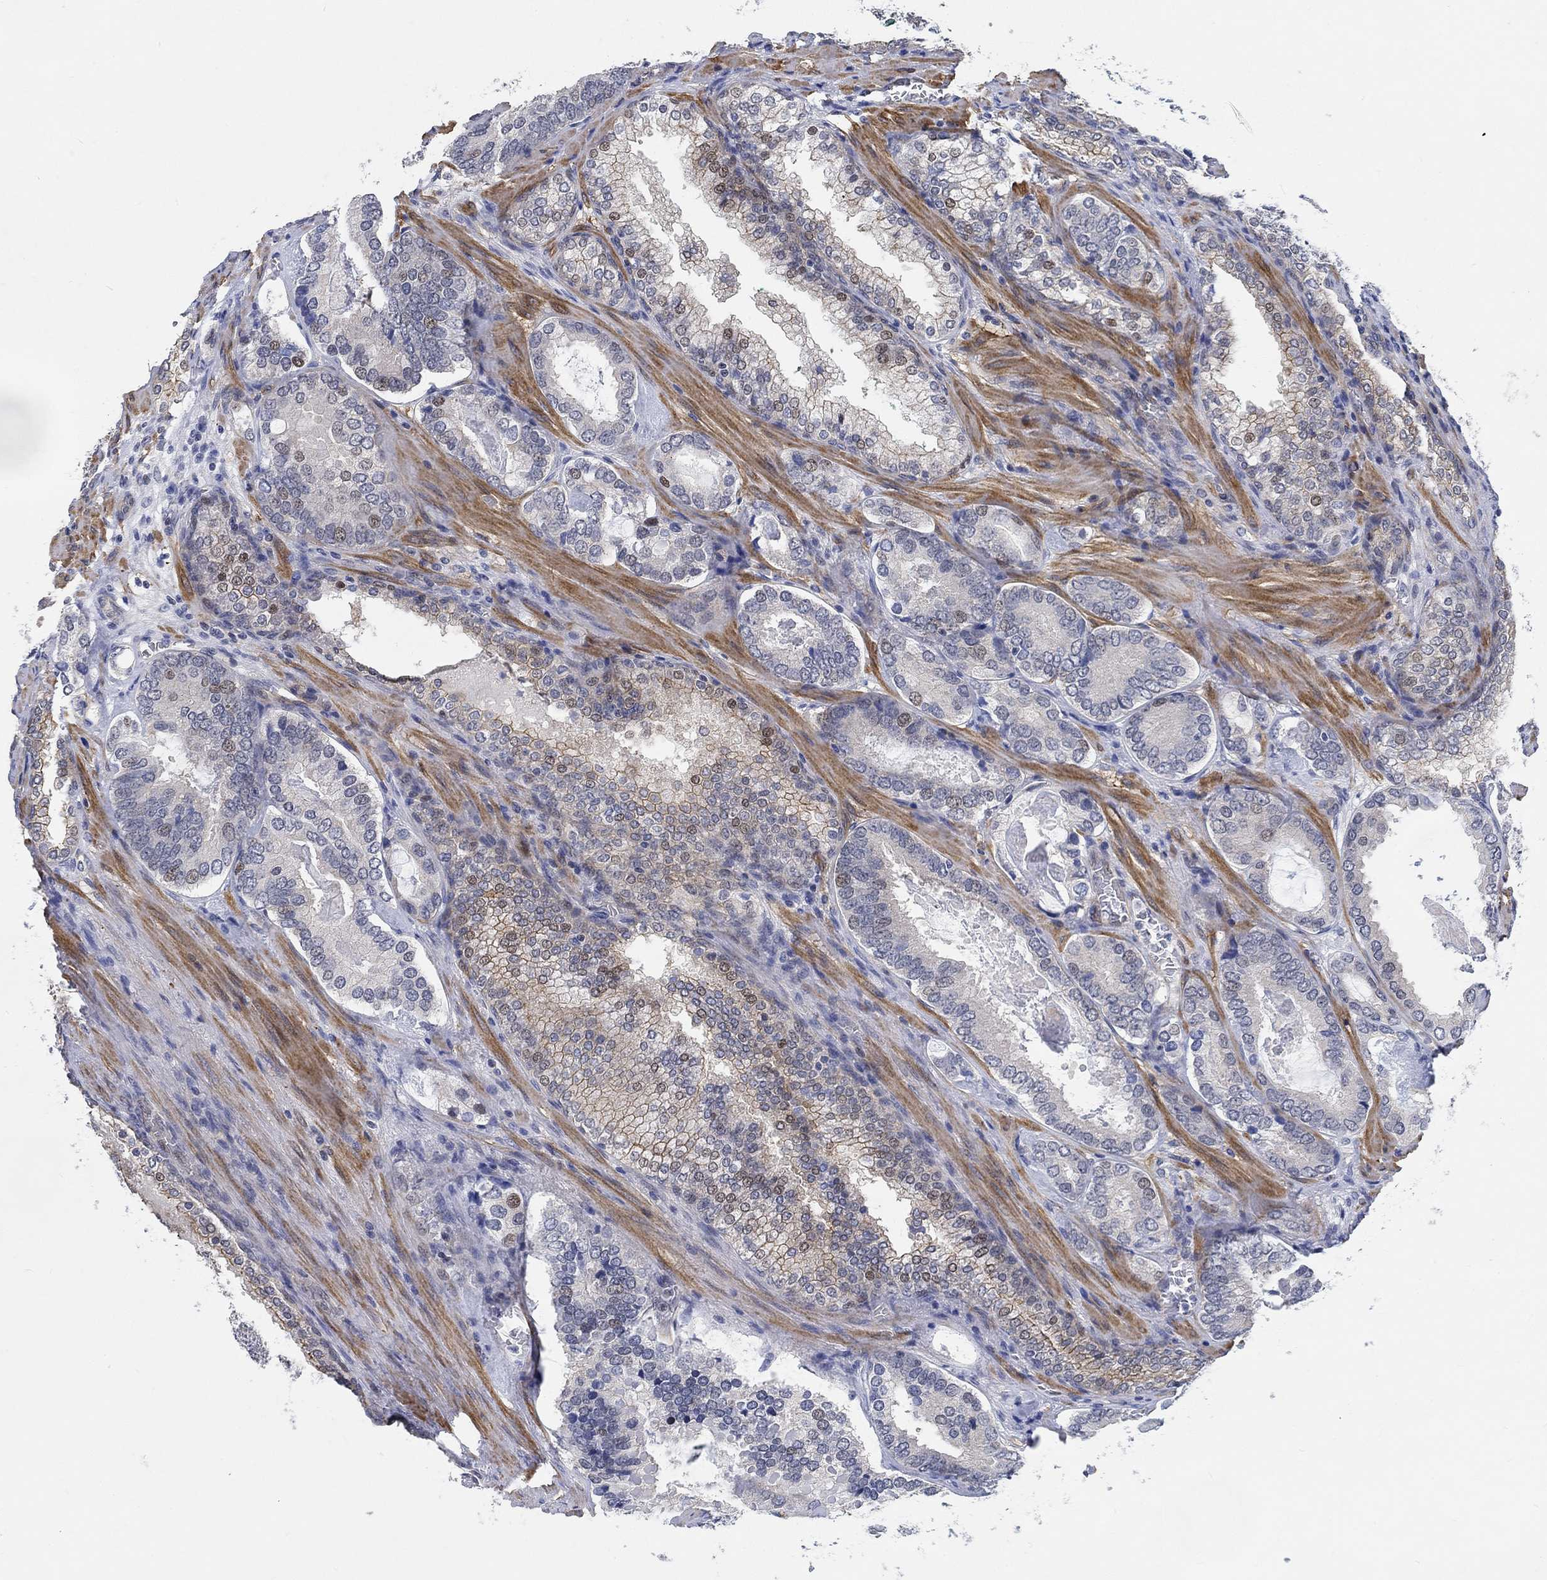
{"staining": {"intensity": "weak", "quantity": "<25%", "location": "nuclear"}, "tissue": "prostate cancer", "cell_type": "Tumor cells", "image_type": "cancer", "snomed": [{"axis": "morphology", "description": "Adenocarcinoma, Low grade"}, {"axis": "topography", "description": "Prostate"}], "caption": "The immunohistochemistry photomicrograph has no significant expression in tumor cells of prostate cancer (adenocarcinoma (low-grade)) tissue.", "gene": "KCNH8", "patient": {"sex": "male", "age": 60}}